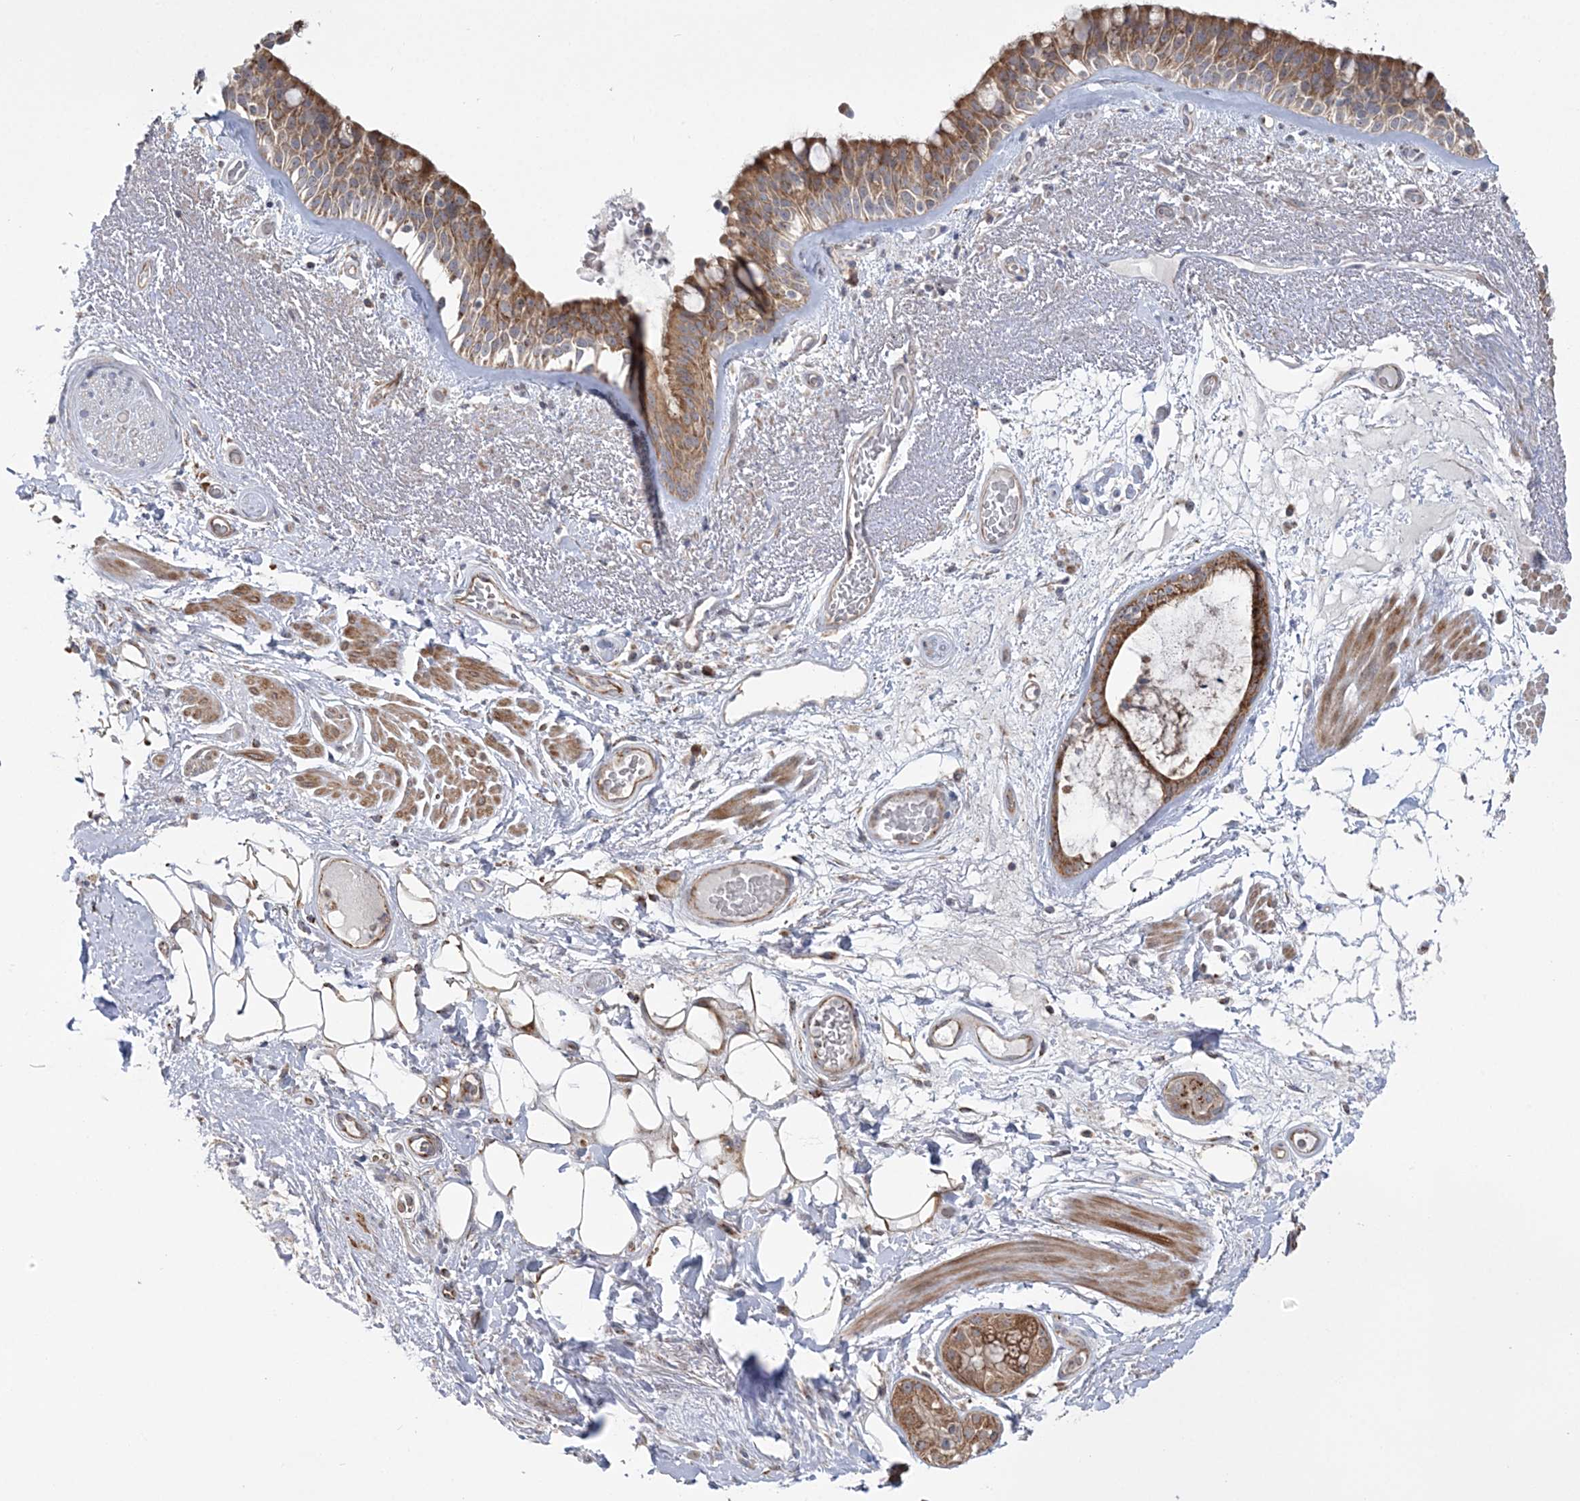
{"staining": {"intensity": "moderate", "quantity": ">75%", "location": "cytoplasmic/membranous"}, "tissue": "bronchus", "cell_type": "Respiratory epithelial cells", "image_type": "normal", "snomed": [{"axis": "morphology", "description": "Normal tissue, NOS"}, {"axis": "morphology", "description": "Squamous cell carcinoma, NOS"}, {"axis": "topography", "description": "Lymph node"}, {"axis": "topography", "description": "Bronchus"}, {"axis": "topography", "description": "Lung"}], "caption": "Moderate cytoplasmic/membranous positivity for a protein is seen in about >75% of respiratory epithelial cells of benign bronchus using immunohistochemistry (IHC).", "gene": "MMADHC", "patient": {"sex": "male", "age": 66}}